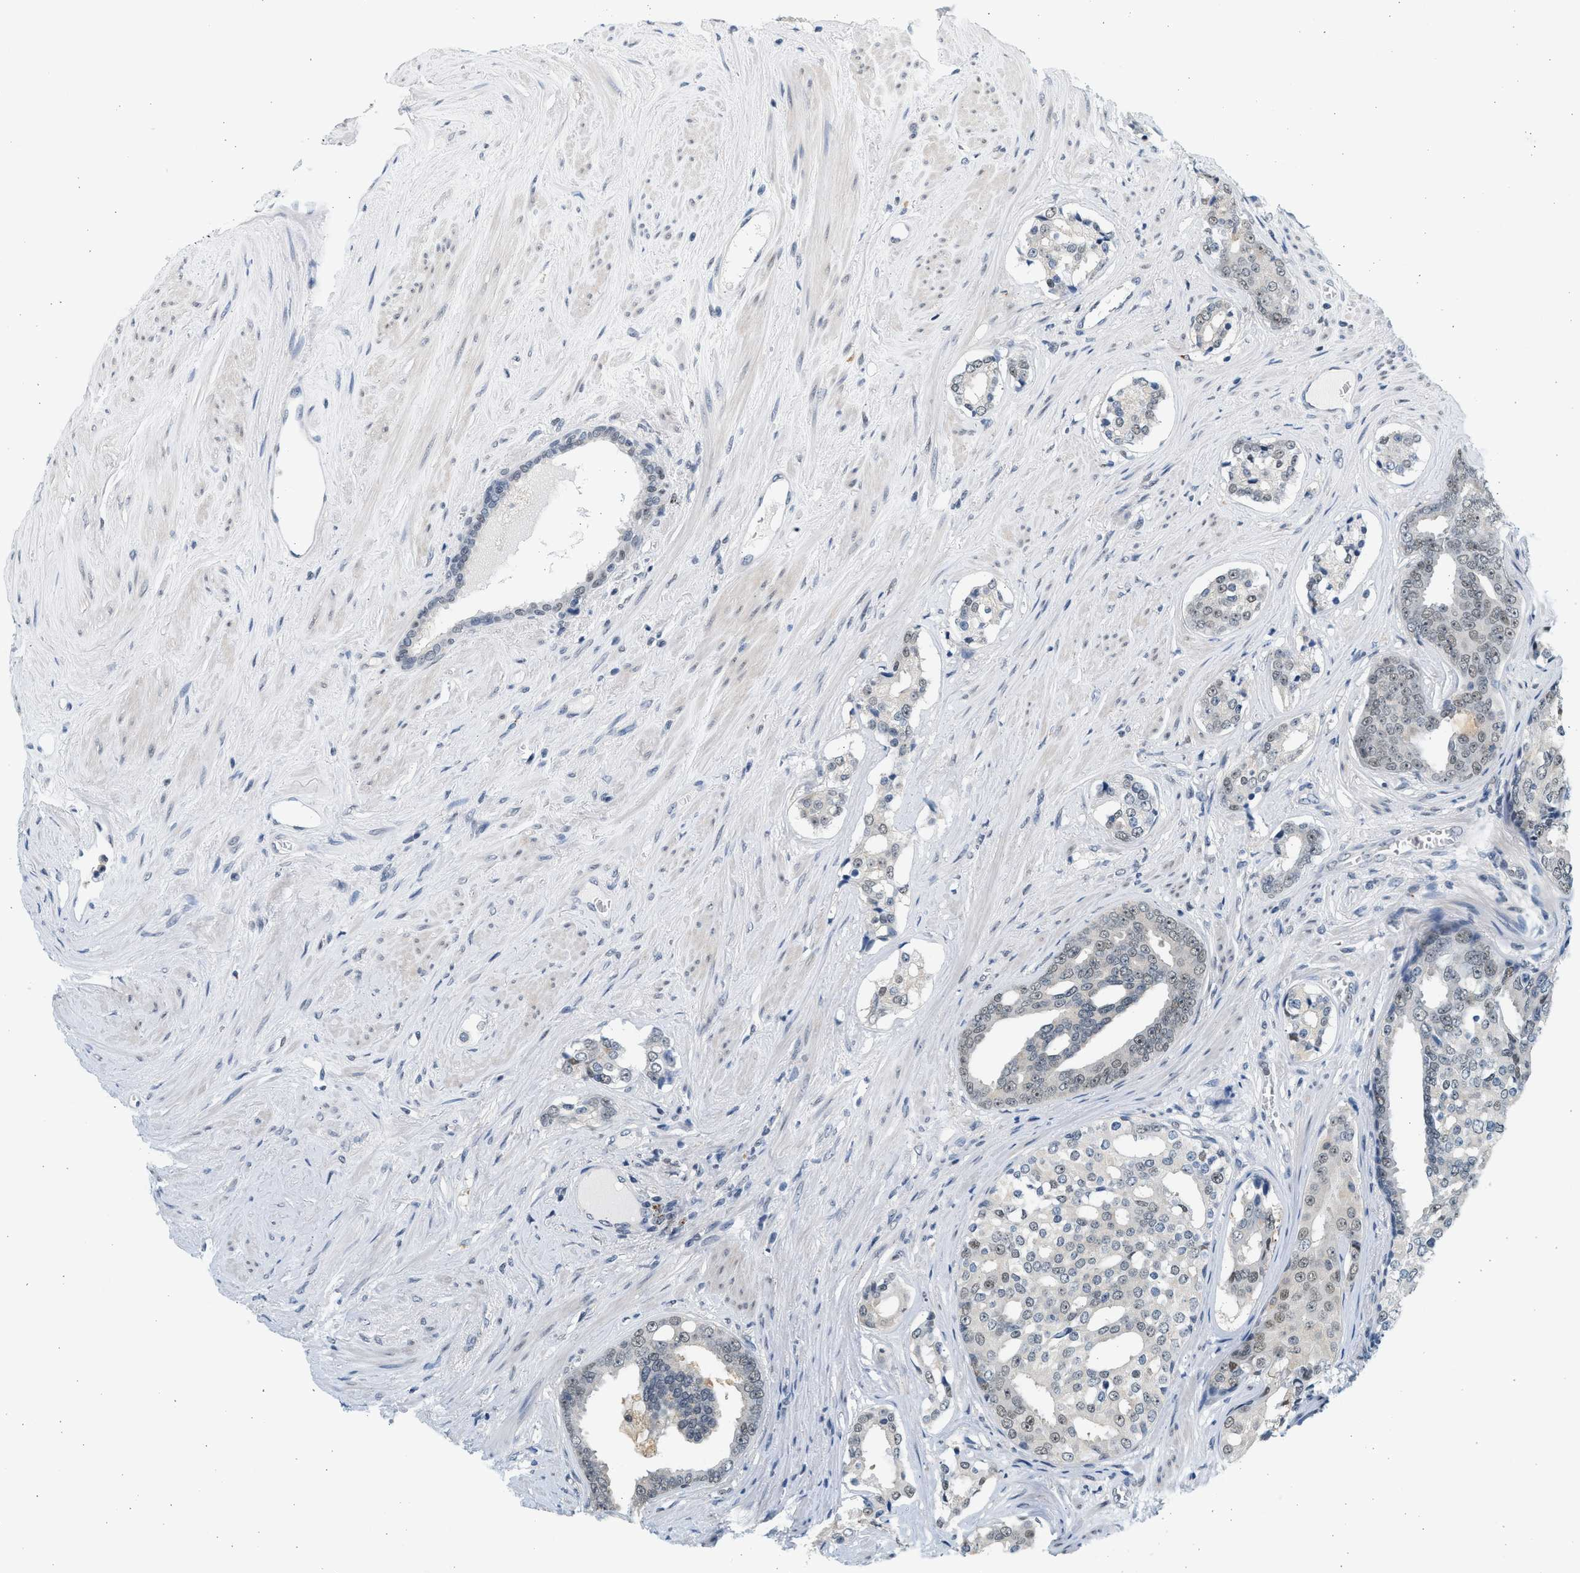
{"staining": {"intensity": "weak", "quantity": "<25%", "location": "nuclear"}, "tissue": "prostate cancer", "cell_type": "Tumor cells", "image_type": "cancer", "snomed": [{"axis": "morphology", "description": "Adenocarcinoma, High grade"}, {"axis": "topography", "description": "Prostate"}], "caption": "Photomicrograph shows no significant protein positivity in tumor cells of prostate cancer.", "gene": "HIPK1", "patient": {"sex": "male", "age": 71}}